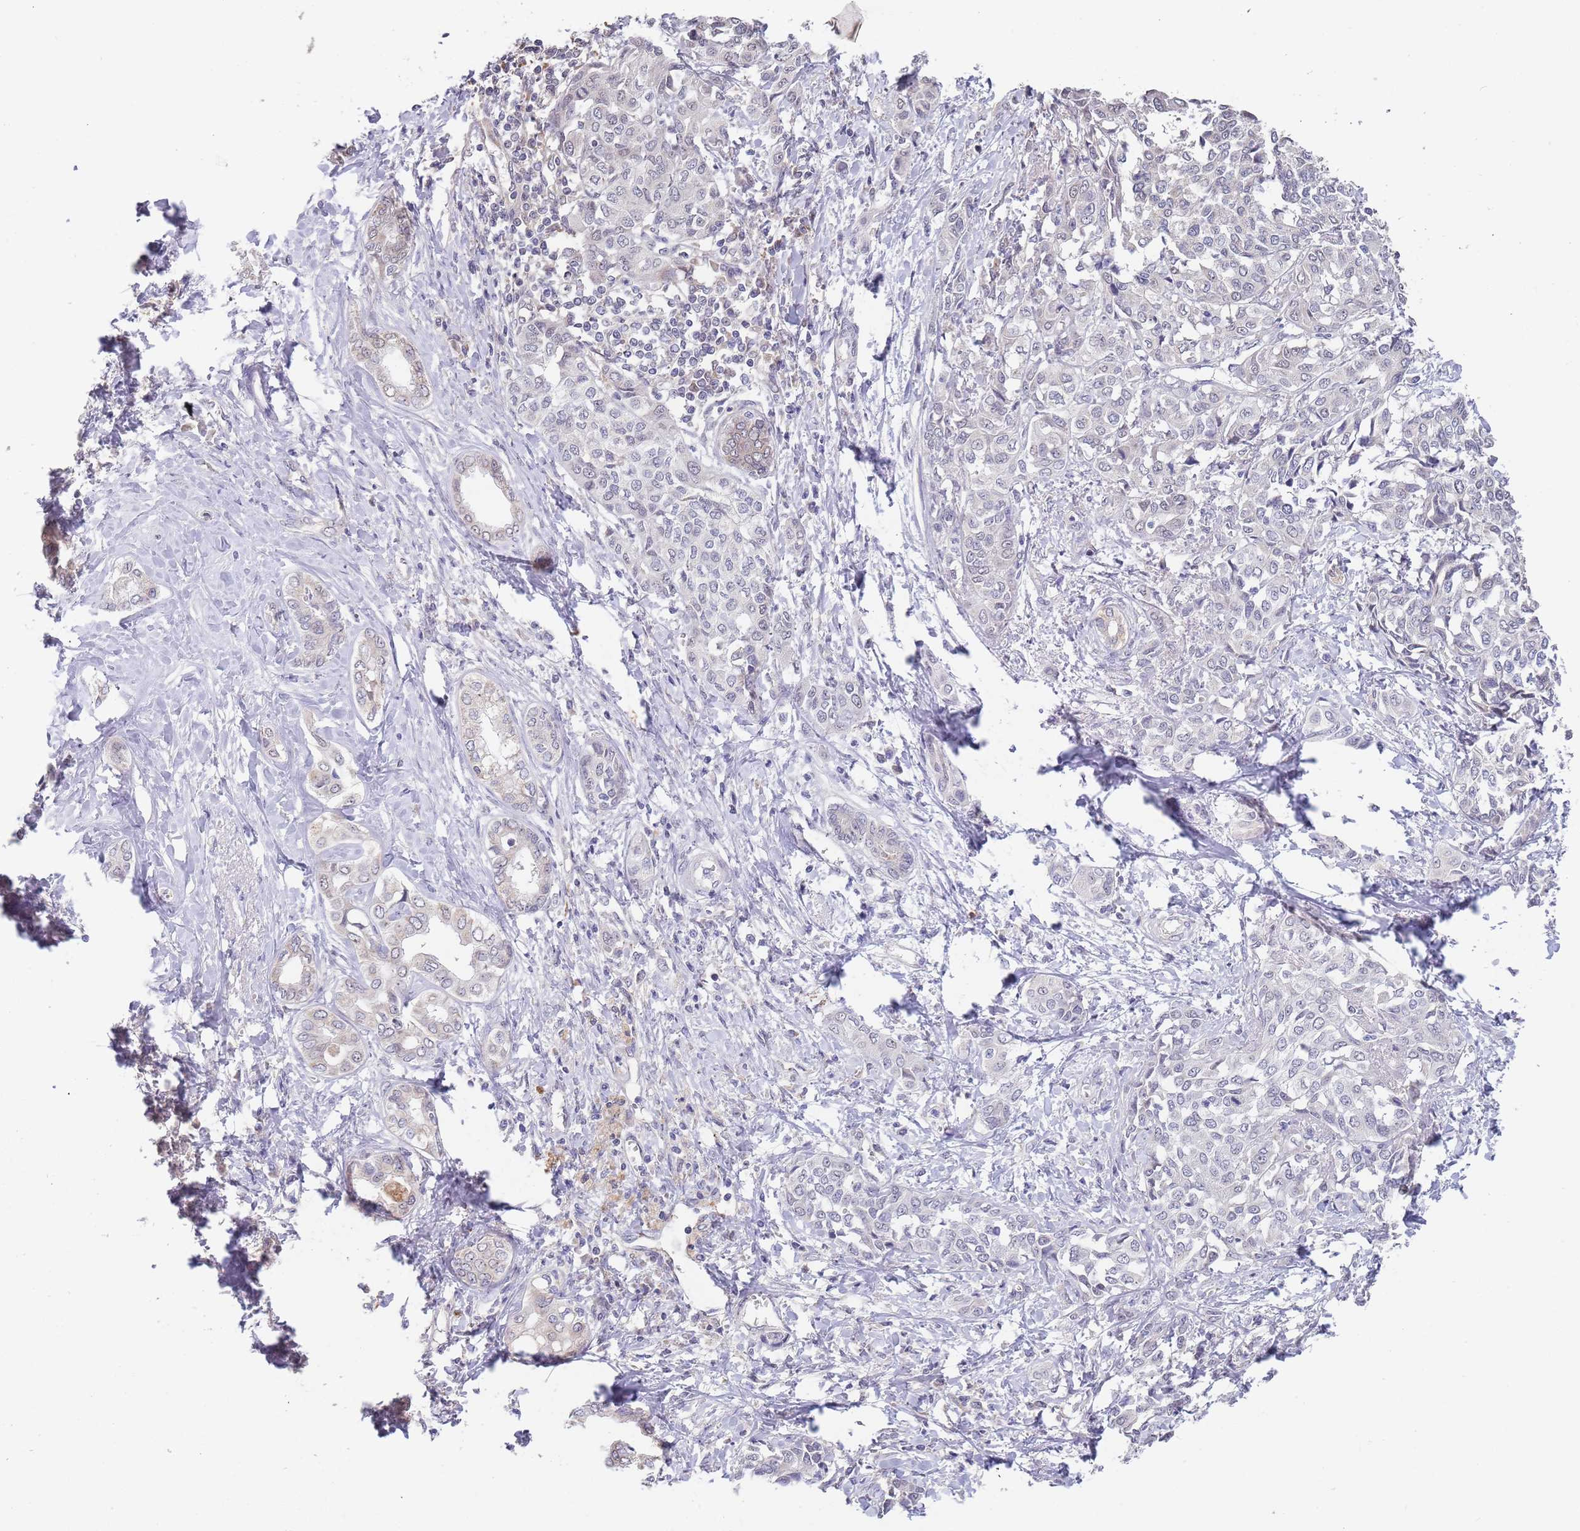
{"staining": {"intensity": "negative", "quantity": "none", "location": "none"}, "tissue": "liver cancer", "cell_type": "Tumor cells", "image_type": "cancer", "snomed": [{"axis": "morphology", "description": "Cholangiocarcinoma"}, {"axis": "topography", "description": "Liver"}], "caption": "IHC histopathology image of neoplastic tissue: cholangiocarcinoma (liver) stained with DAB reveals no significant protein positivity in tumor cells.", "gene": "TMEM64", "patient": {"sex": "female", "age": 77}}